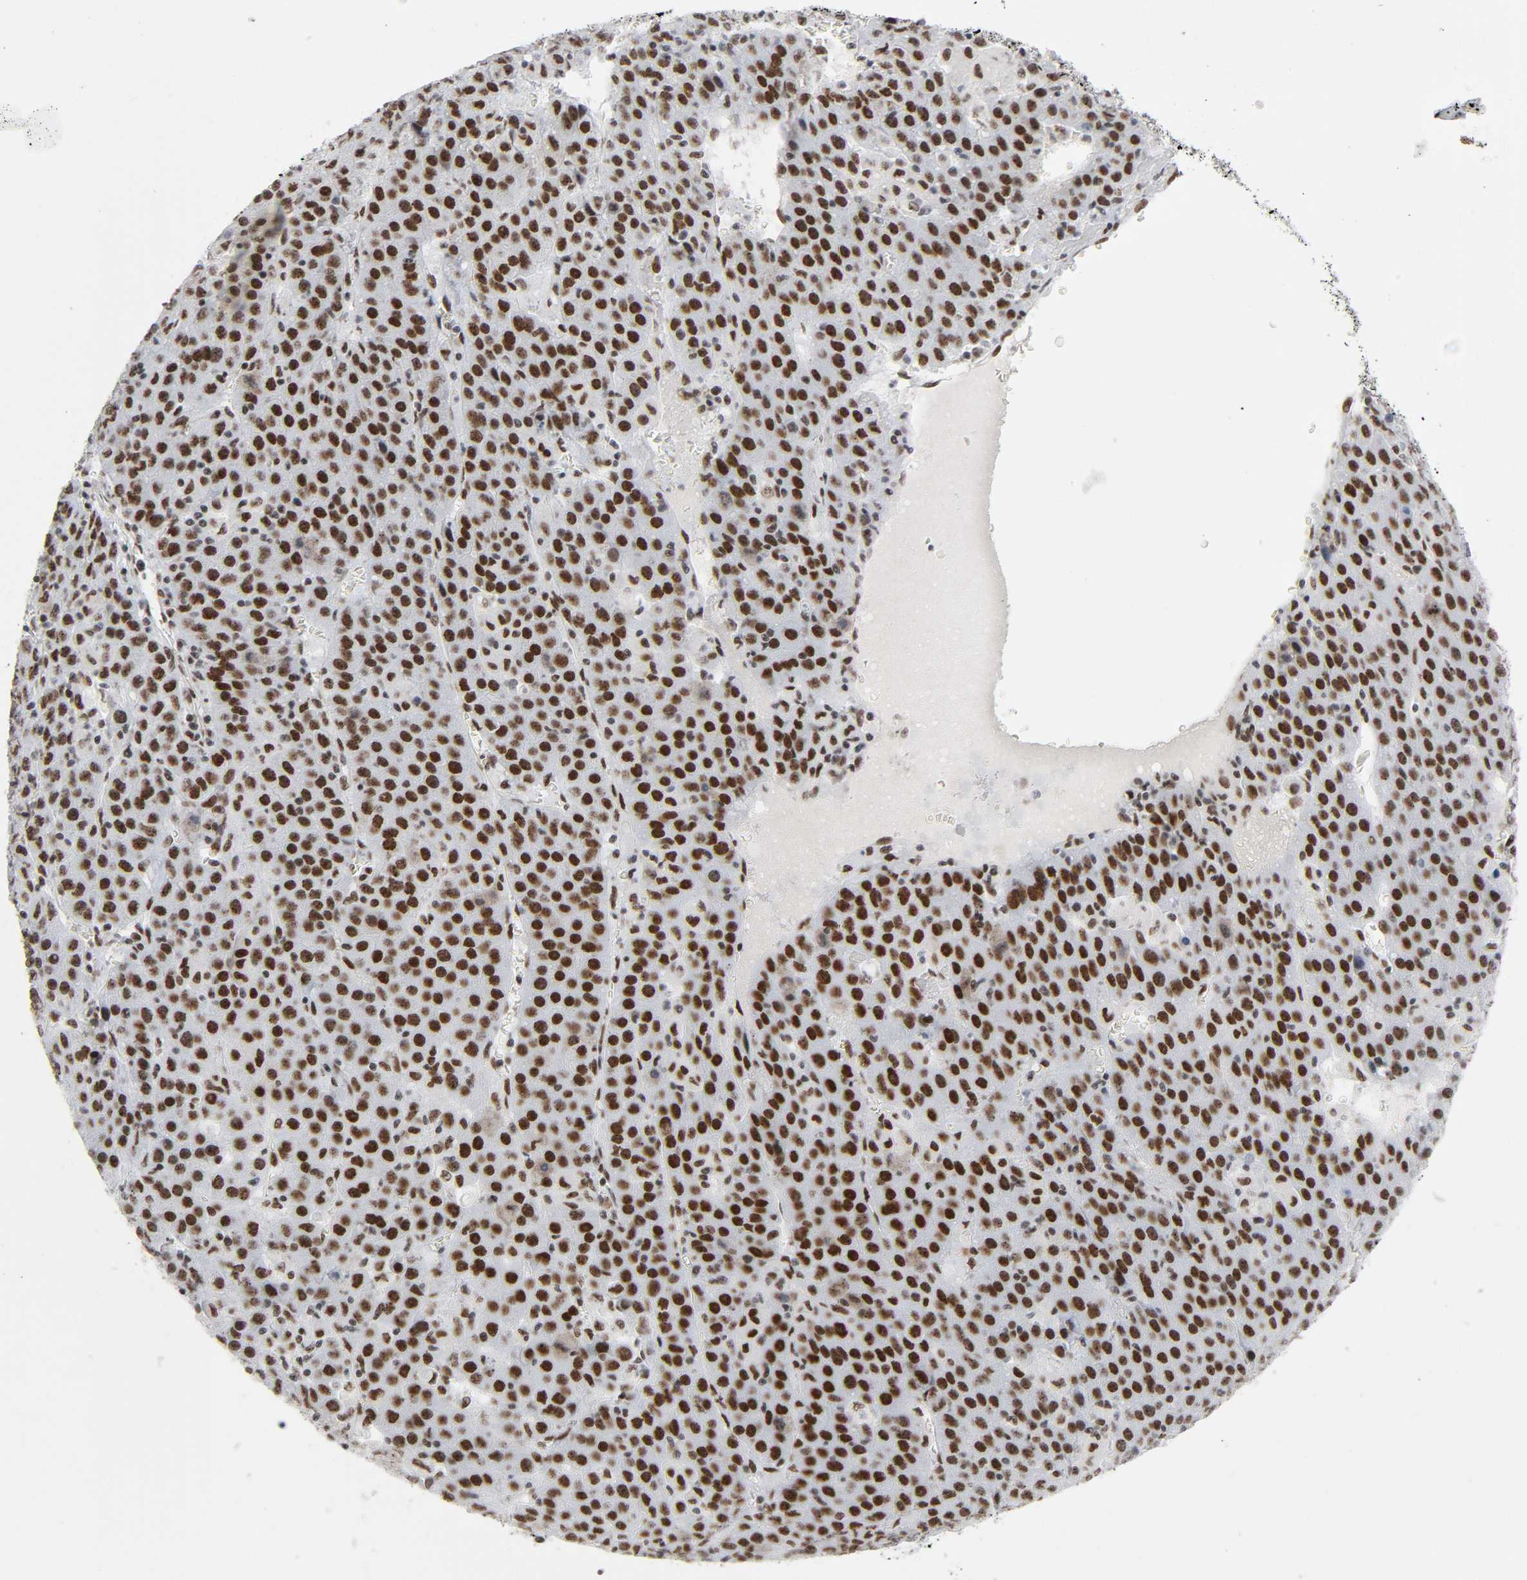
{"staining": {"intensity": "strong", "quantity": ">75%", "location": "nuclear"}, "tissue": "liver cancer", "cell_type": "Tumor cells", "image_type": "cancer", "snomed": [{"axis": "morphology", "description": "Carcinoma, Hepatocellular, NOS"}, {"axis": "topography", "description": "Liver"}], "caption": "High-magnification brightfield microscopy of liver hepatocellular carcinoma stained with DAB (brown) and counterstained with hematoxylin (blue). tumor cells exhibit strong nuclear positivity is seen in about>75% of cells. The staining is performed using DAB (3,3'-diaminobenzidine) brown chromogen to label protein expression. The nuclei are counter-stained blue using hematoxylin.", "gene": "HSF1", "patient": {"sex": "female", "age": 53}}